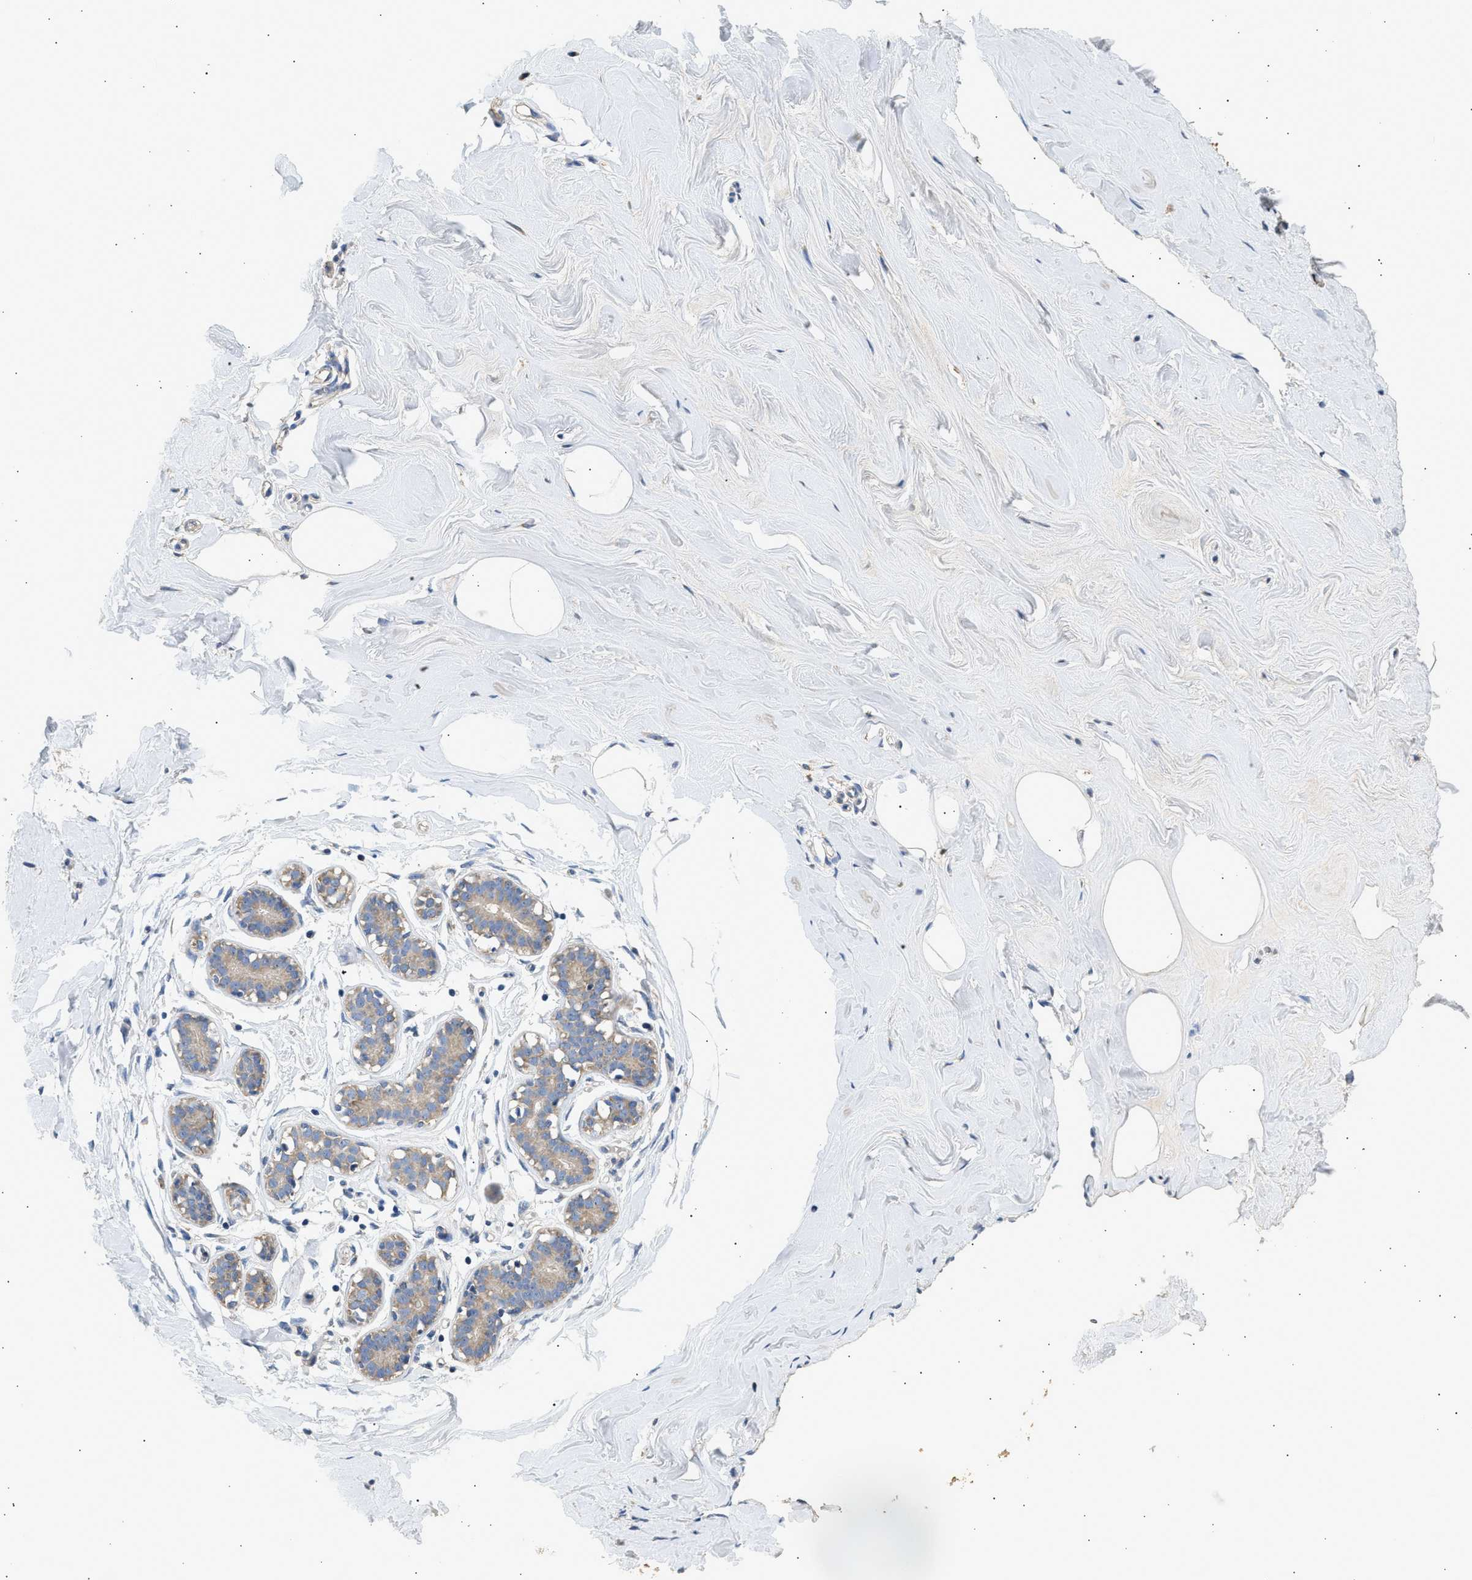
{"staining": {"intensity": "moderate", "quantity": ">75%", "location": "cytoplasmic/membranous"}, "tissue": "adipose tissue", "cell_type": "Adipocytes", "image_type": "normal", "snomed": [{"axis": "morphology", "description": "Normal tissue, NOS"}, {"axis": "morphology", "description": "Fibrosis, NOS"}, {"axis": "topography", "description": "Breast"}, {"axis": "topography", "description": "Adipose tissue"}], "caption": "Protein staining displays moderate cytoplasmic/membranous positivity in approximately >75% of adipocytes in benign adipose tissue. (Stains: DAB in brown, nuclei in blue, Microscopy: brightfield microscopy at high magnification).", "gene": "WDR31", "patient": {"sex": "female", "age": 39}}